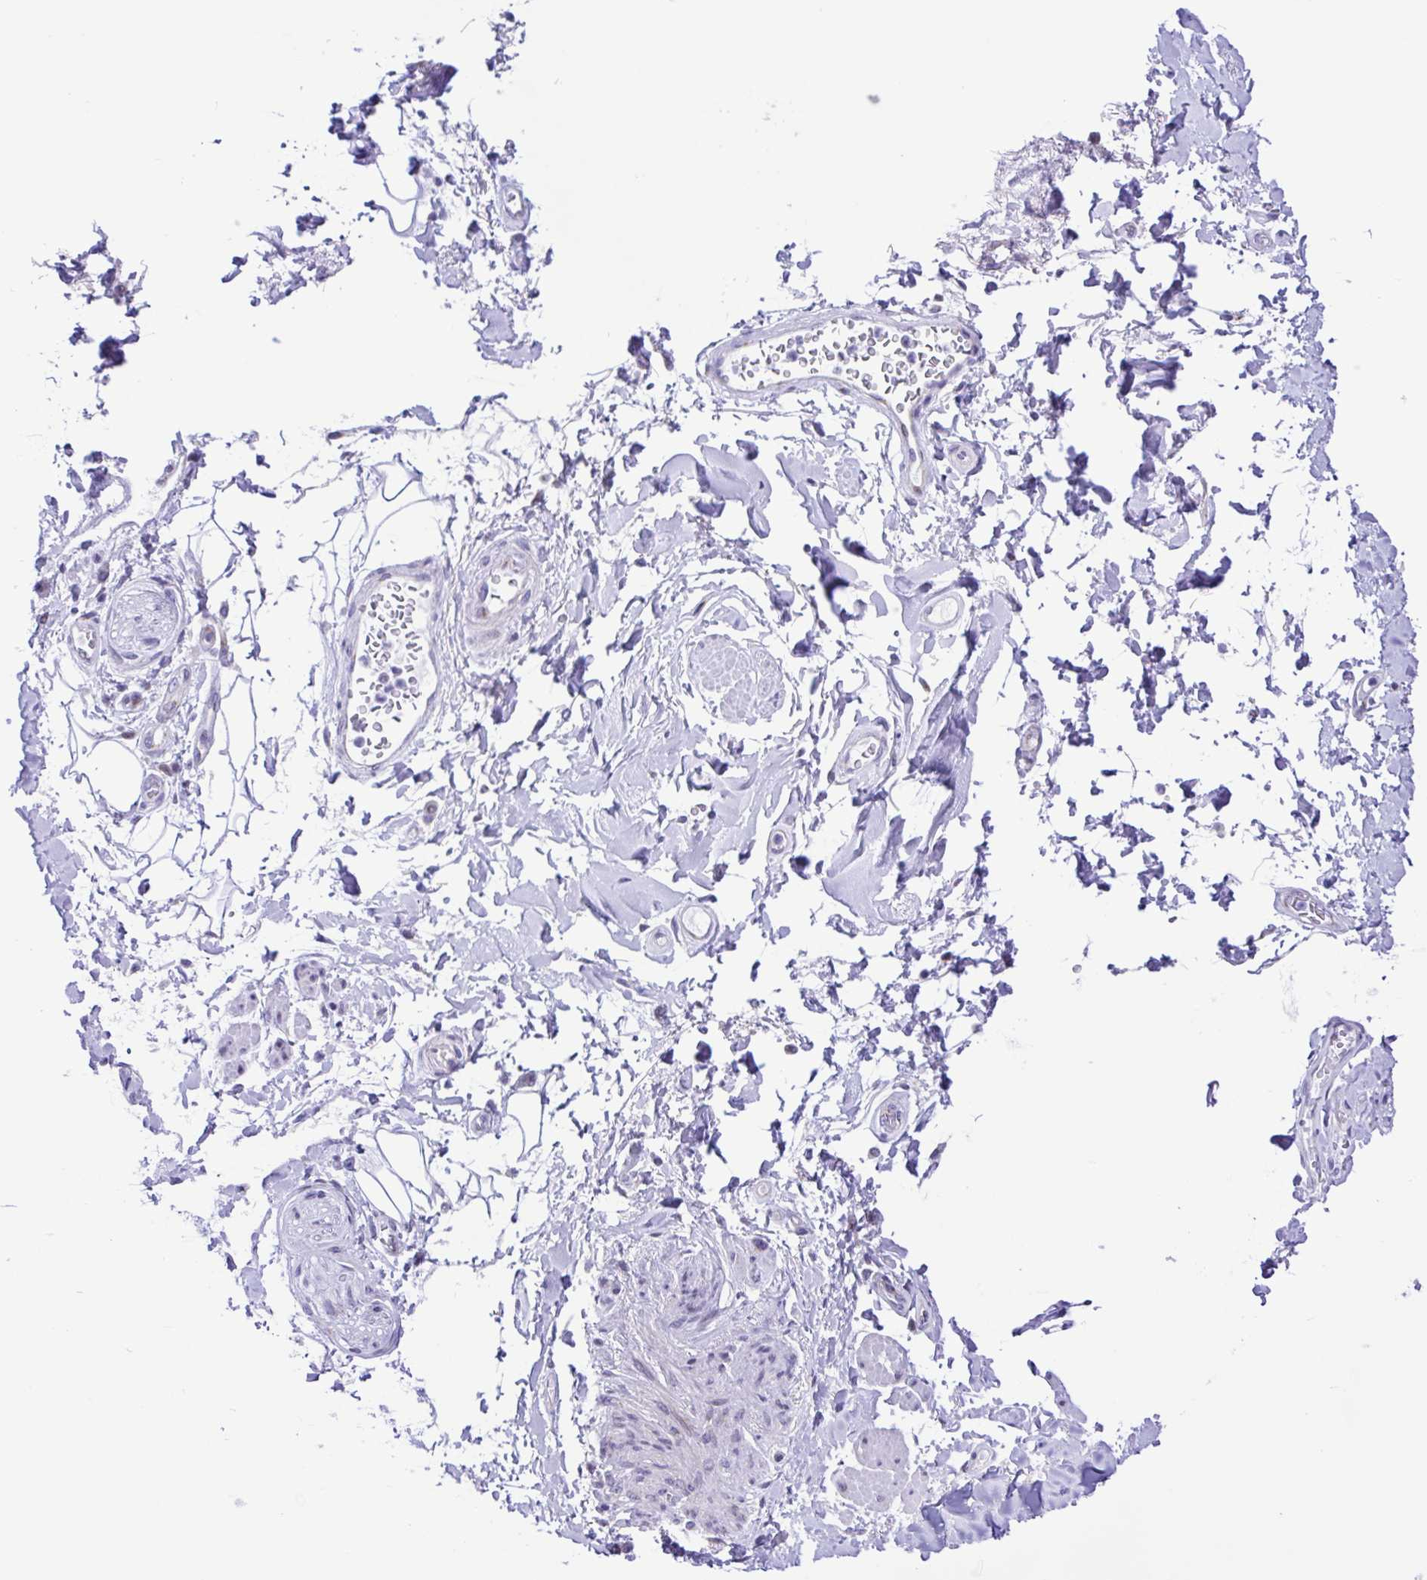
{"staining": {"intensity": "negative", "quantity": "none", "location": "none"}, "tissue": "adipose tissue", "cell_type": "Adipocytes", "image_type": "normal", "snomed": [{"axis": "morphology", "description": "Normal tissue, NOS"}, {"axis": "topography", "description": "Urinary bladder"}, {"axis": "topography", "description": "Peripheral nerve tissue"}], "caption": "Histopathology image shows no protein expression in adipocytes of benign adipose tissue.", "gene": "ENSG00000286022", "patient": {"sex": "female", "age": 60}}